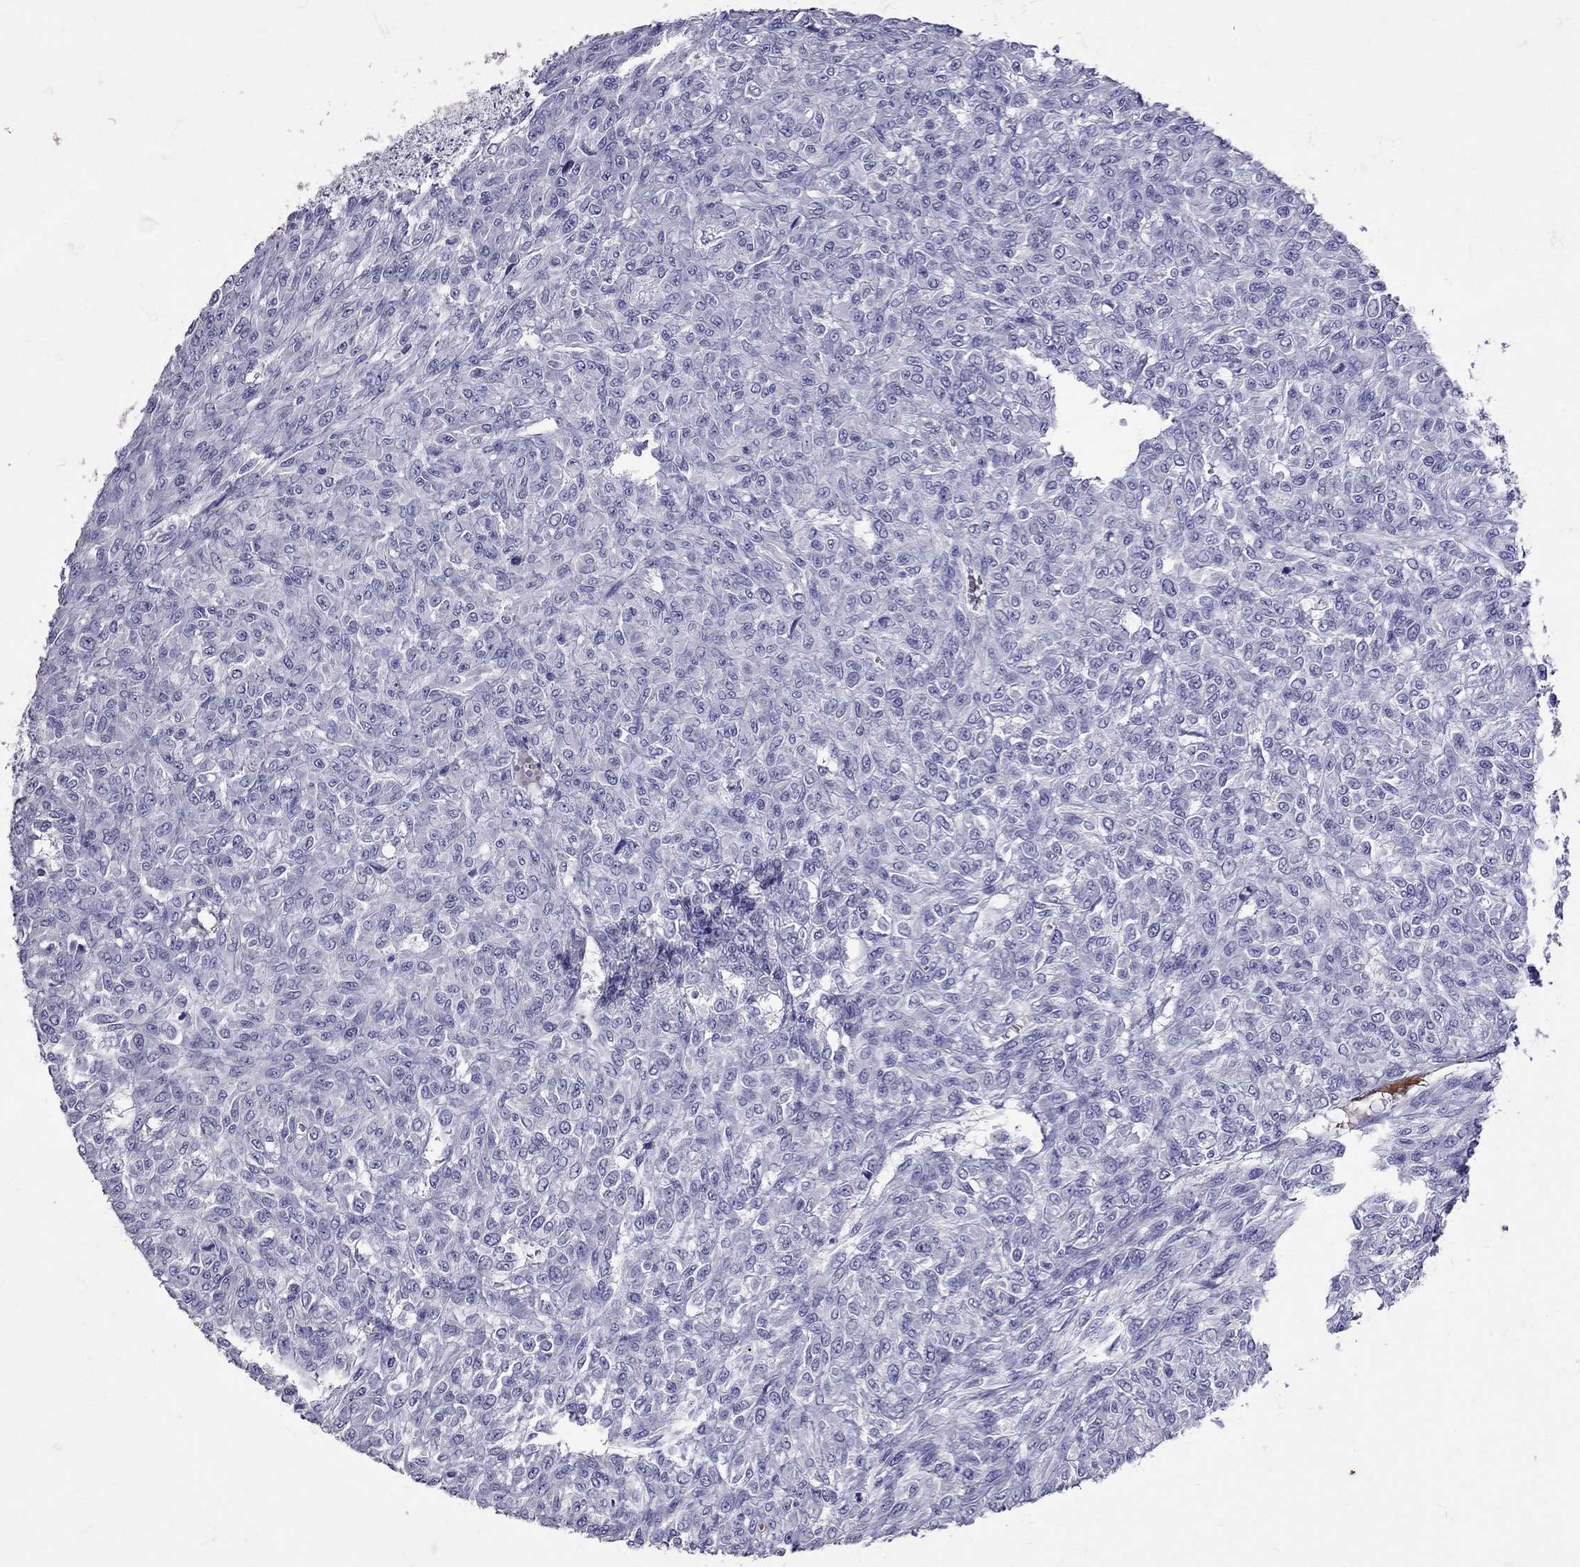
{"staining": {"intensity": "negative", "quantity": "none", "location": "none"}, "tissue": "renal cancer", "cell_type": "Tumor cells", "image_type": "cancer", "snomed": [{"axis": "morphology", "description": "Adenocarcinoma, NOS"}, {"axis": "topography", "description": "Kidney"}], "caption": "High magnification brightfield microscopy of renal adenocarcinoma stained with DAB (3,3'-diaminobenzidine) (brown) and counterstained with hematoxylin (blue): tumor cells show no significant expression.", "gene": "TBR1", "patient": {"sex": "male", "age": 58}}